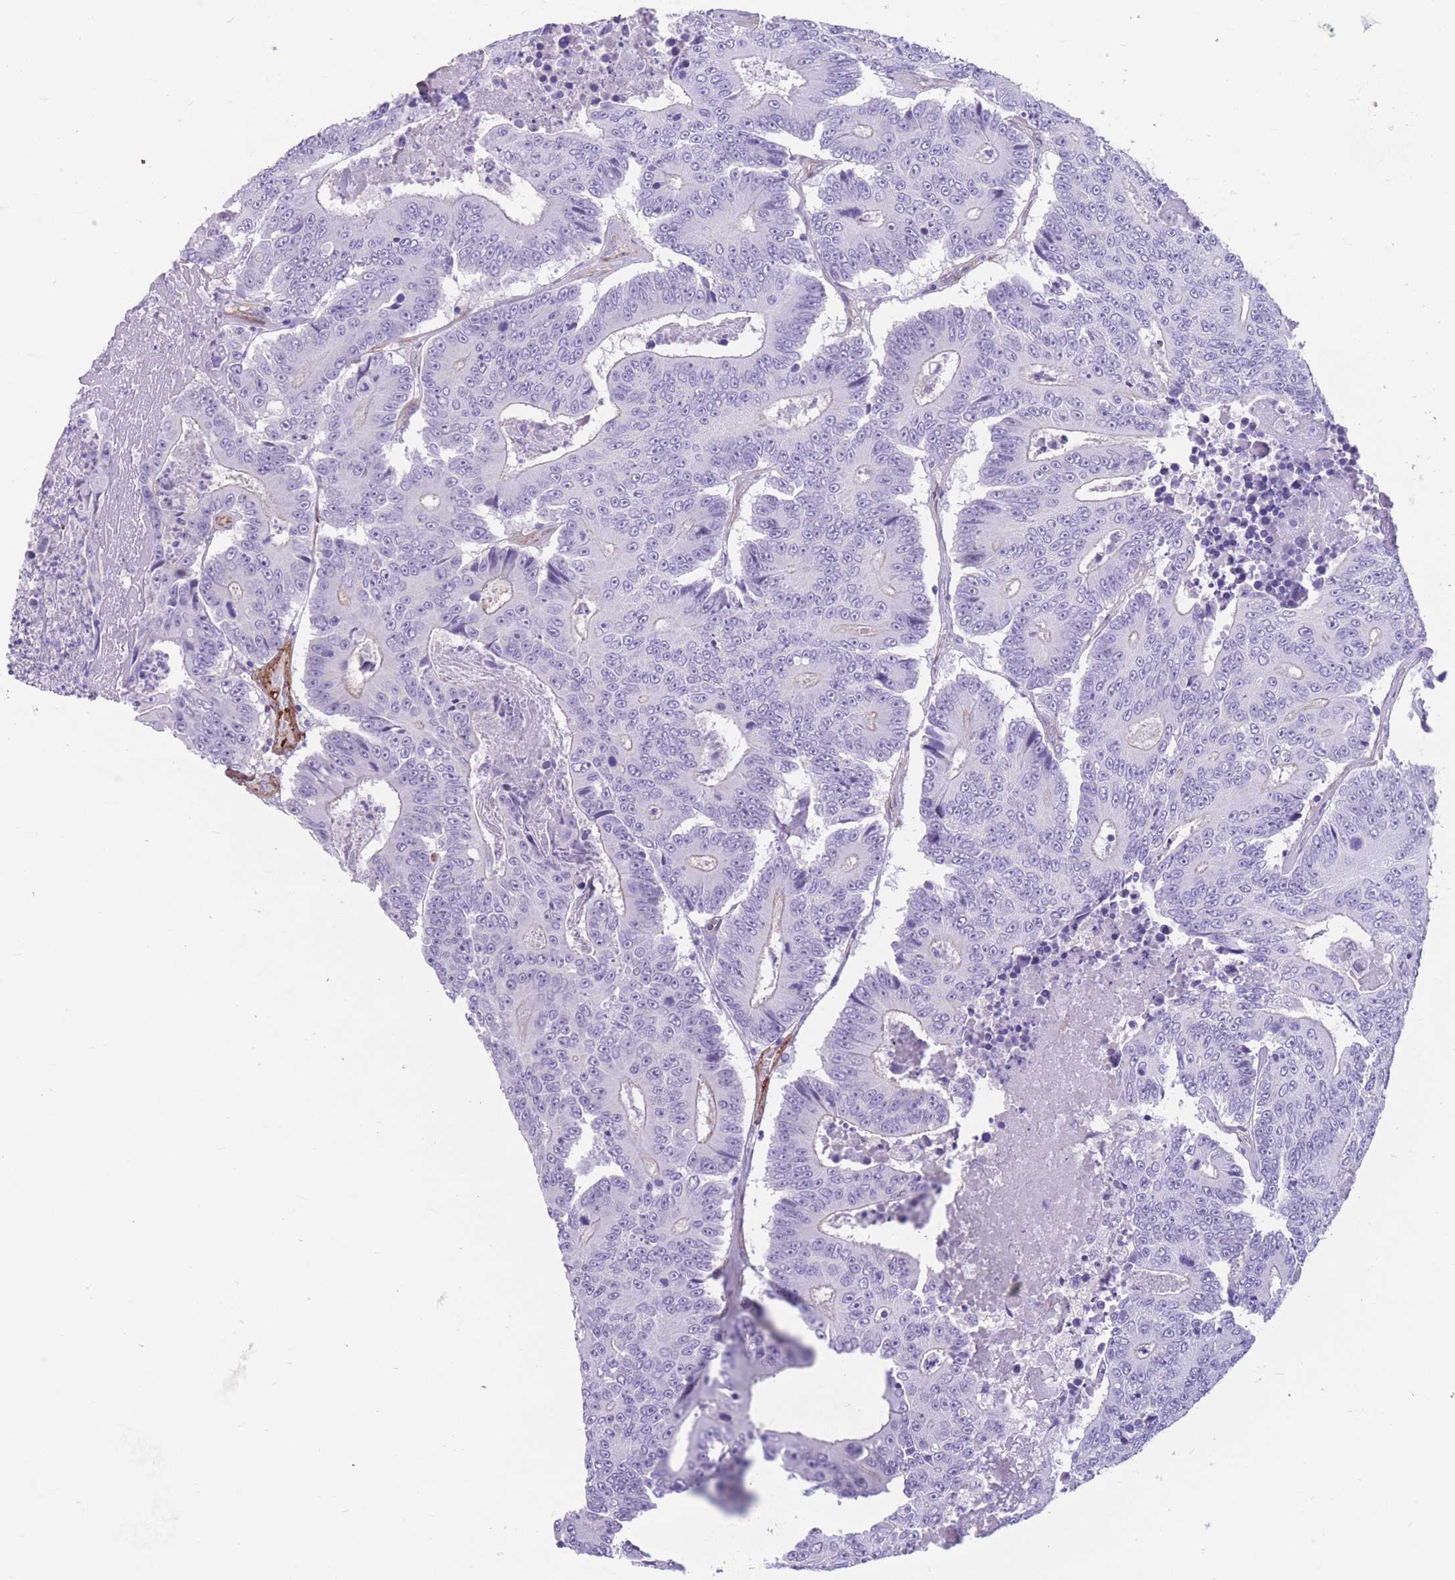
{"staining": {"intensity": "weak", "quantity": "<25%", "location": "cytoplasmic/membranous"}, "tissue": "colorectal cancer", "cell_type": "Tumor cells", "image_type": "cancer", "snomed": [{"axis": "morphology", "description": "Adenocarcinoma, NOS"}, {"axis": "topography", "description": "Colon"}], "caption": "DAB immunohistochemical staining of adenocarcinoma (colorectal) demonstrates no significant staining in tumor cells.", "gene": "DPYD", "patient": {"sex": "male", "age": 83}}